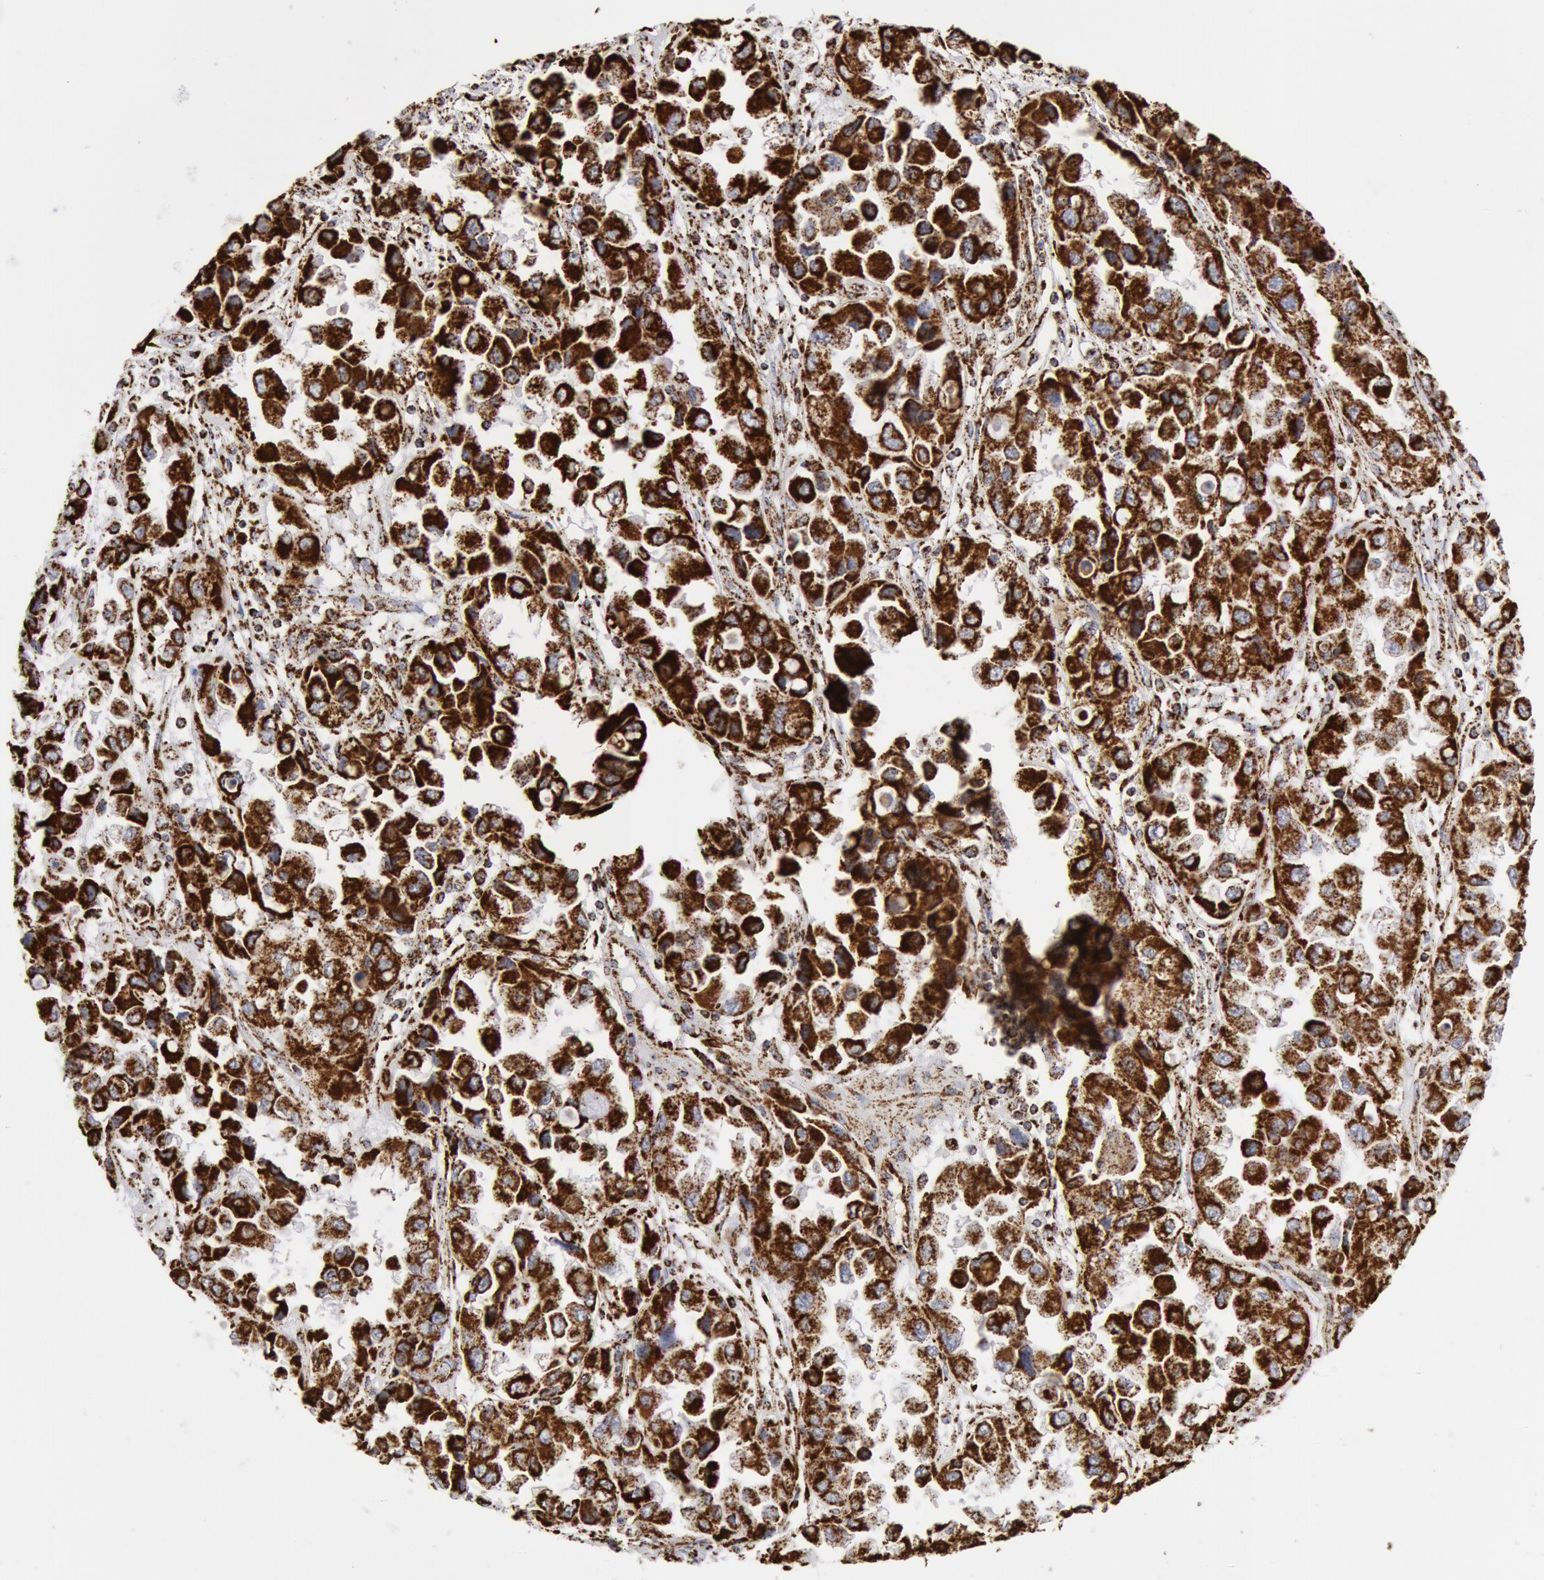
{"staining": {"intensity": "strong", "quantity": ">75%", "location": "cytoplasmic/membranous"}, "tissue": "ovarian cancer", "cell_type": "Tumor cells", "image_type": "cancer", "snomed": [{"axis": "morphology", "description": "Cystadenocarcinoma, serous, NOS"}, {"axis": "topography", "description": "Ovary"}], "caption": "Immunohistochemical staining of ovarian serous cystadenocarcinoma reveals strong cytoplasmic/membranous protein positivity in about >75% of tumor cells. (DAB IHC, brown staining for protein, blue staining for nuclei).", "gene": "ATP5F1B", "patient": {"sex": "female", "age": 84}}